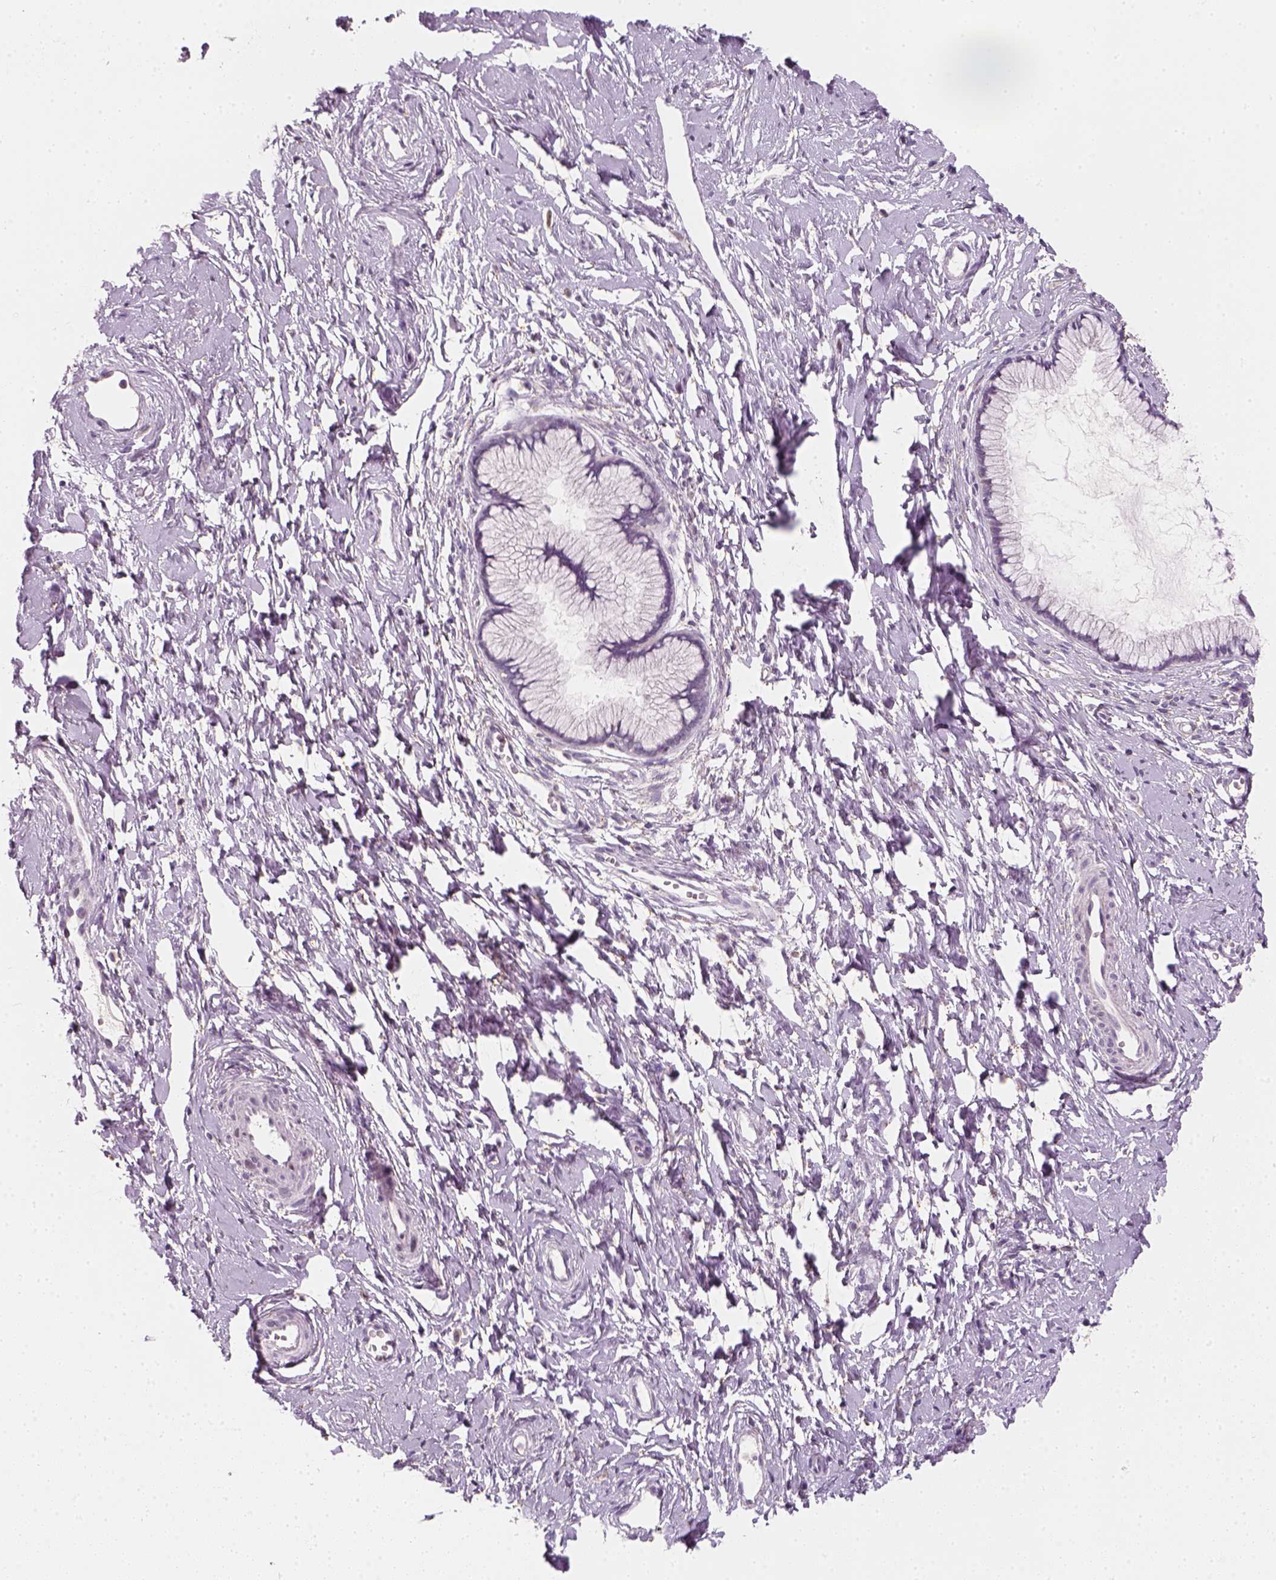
{"staining": {"intensity": "negative", "quantity": "none", "location": "none"}, "tissue": "cervix", "cell_type": "Glandular cells", "image_type": "normal", "snomed": [{"axis": "morphology", "description": "Normal tissue, NOS"}, {"axis": "topography", "description": "Cervix"}], "caption": "An IHC histopathology image of unremarkable cervix is shown. There is no staining in glandular cells of cervix. (DAB (3,3'-diaminobenzidine) immunohistochemistry (IHC), high magnification).", "gene": "TP53", "patient": {"sex": "female", "age": 40}}